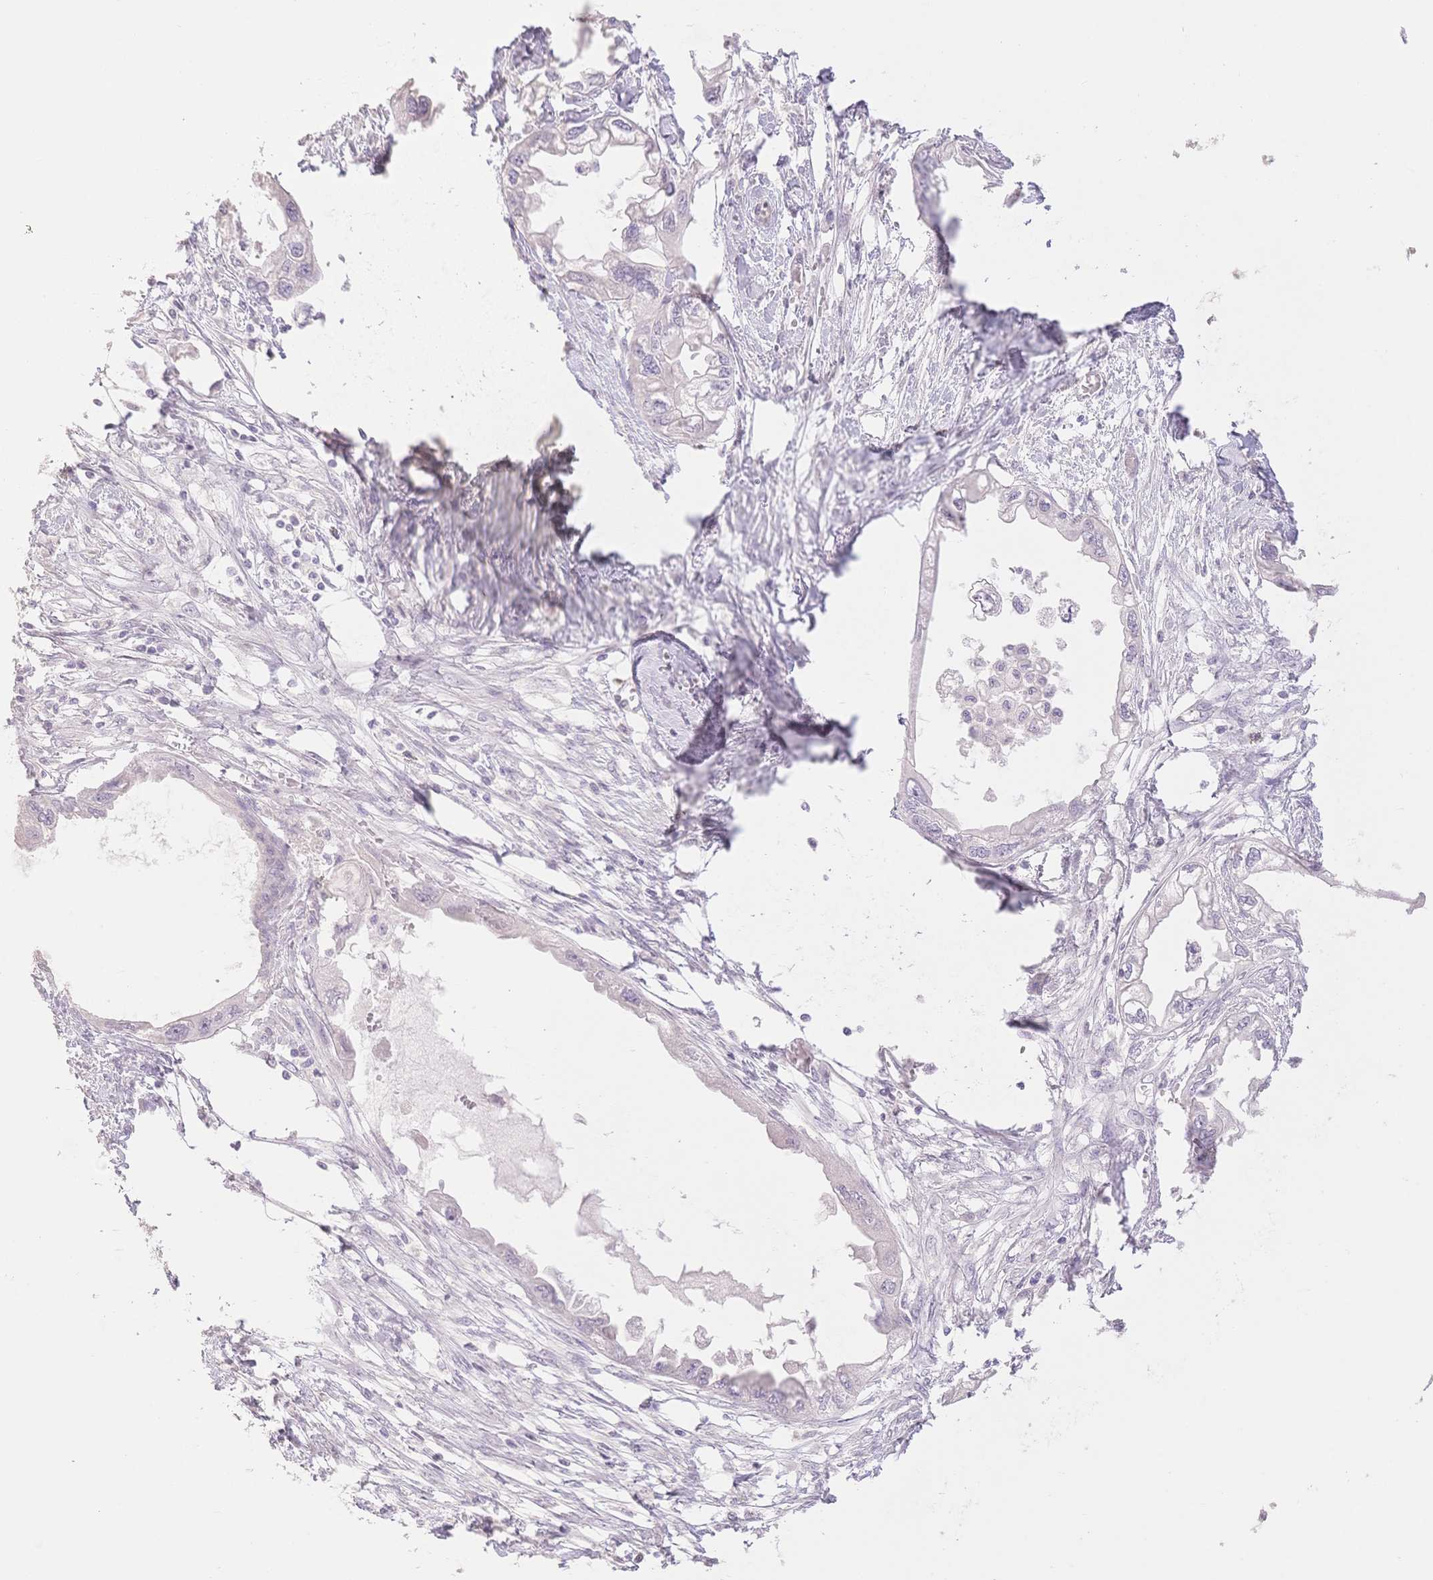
{"staining": {"intensity": "negative", "quantity": "none", "location": "none"}, "tissue": "endometrial cancer", "cell_type": "Tumor cells", "image_type": "cancer", "snomed": [{"axis": "morphology", "description": "Adenocarcinoma, NOS"}, {"axis": "morphology", "description": "Adenocarcinoma, metastatic, NOS"}, {"axis": "topography", "description": "Adipose tissue"}, {"axis": "topography", "description": "Endometrium"}], "caption": "DAB (3,3'-diaminobenzidine) immunohistochemical staining of endometrial metastatic adenocarcinoma exhibits no significant staining in tumor cells.", "gene": "SUV39H2", "patient": {"sex": "female", "age": 67}}